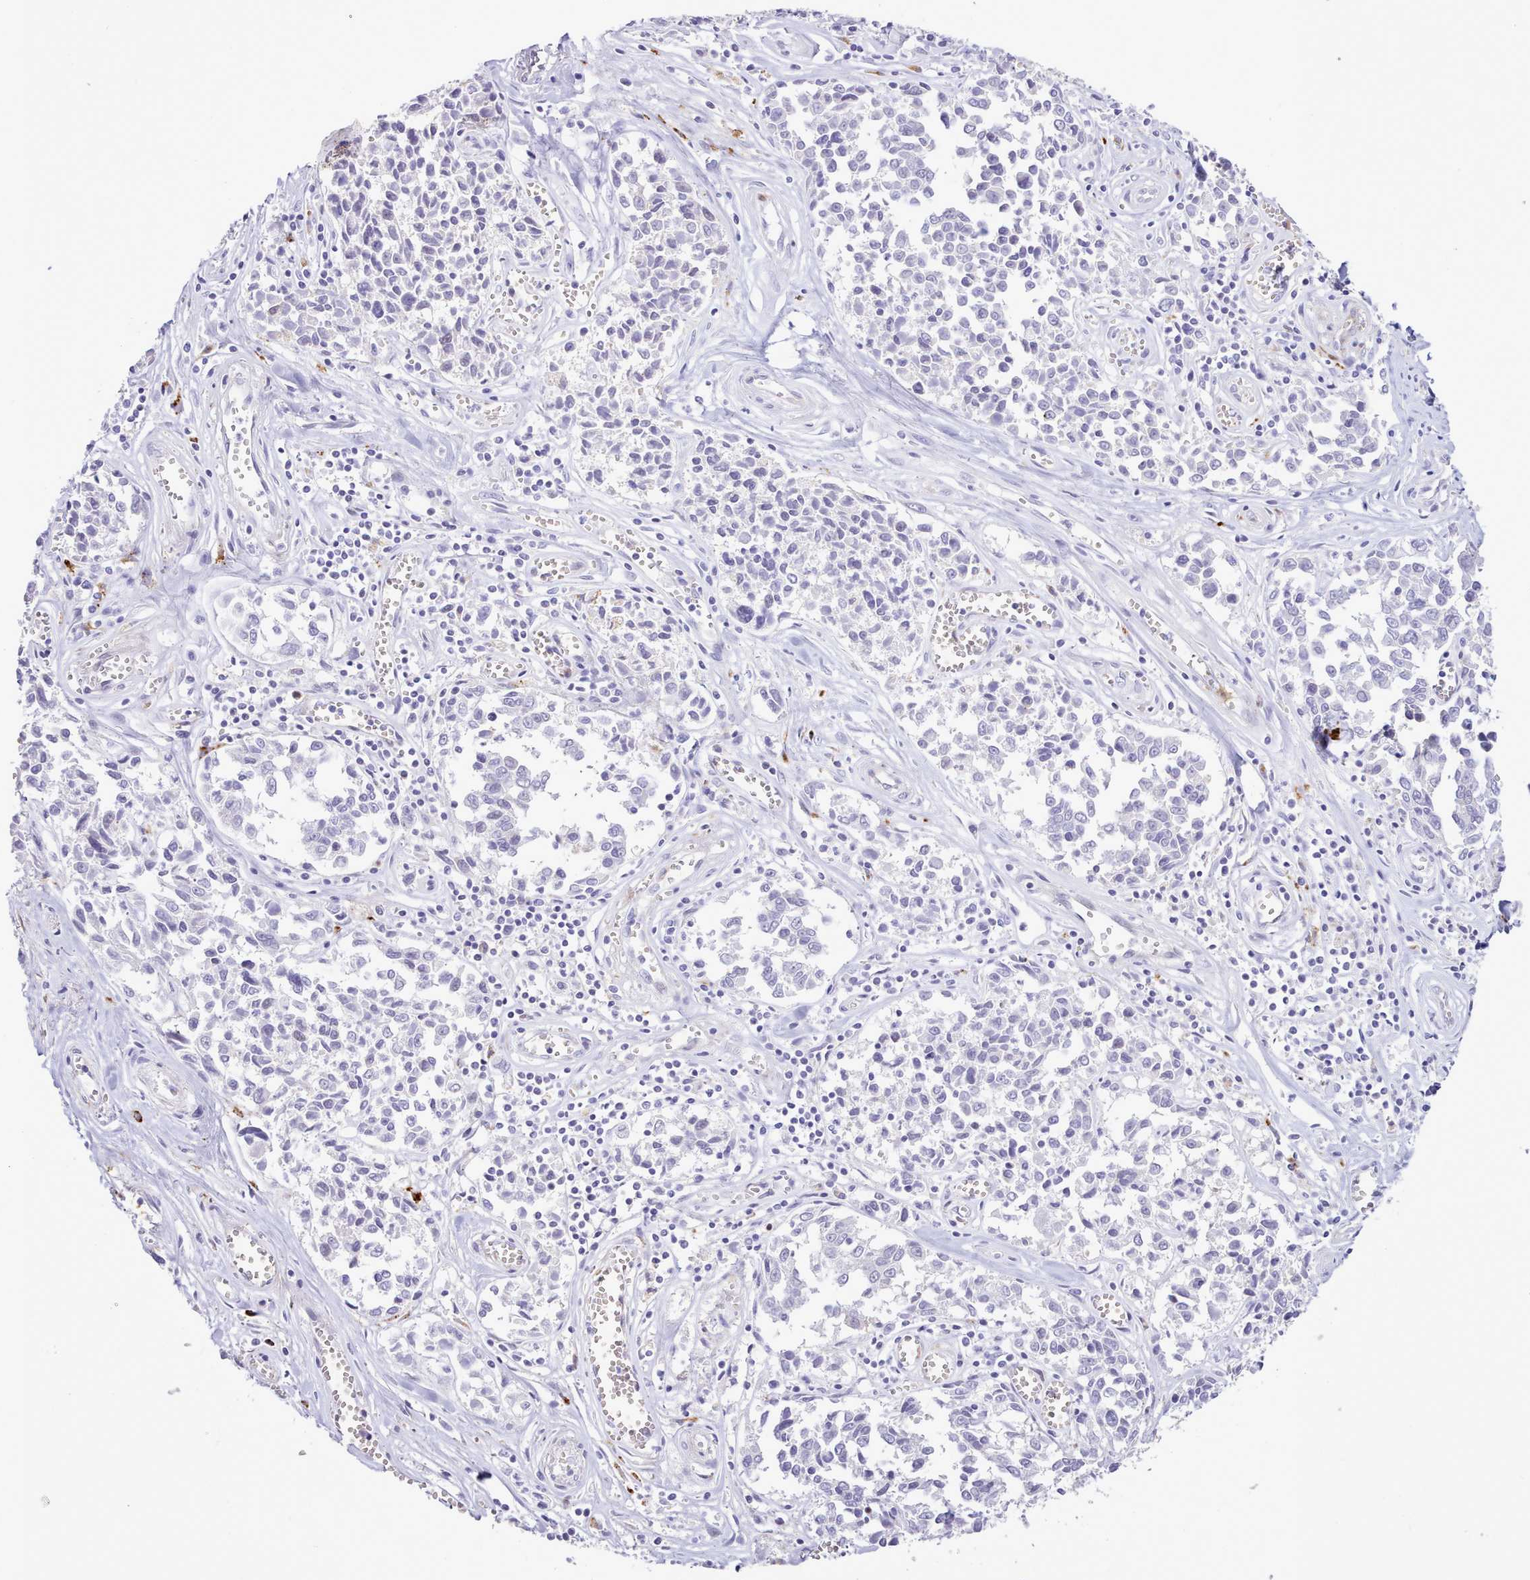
{"staining": {"intensity": "negative", "quantity": "none", "location": "none"}, "tissue": "melanoma", "cell_type": "Tumor cells", "image_type": "cancer", "snomed": [{"axis": "morphology", "description": "Malignant melanoma, NOS"}, {"axis": "topography", "description": "Skin"}], "caption": "DAB immunohistochemical staining of human malignant melanoma reveals no significant positivity in tumor cells.", "gene": "SRD5A1", "patient": {"sex": "female", "age": 64}}